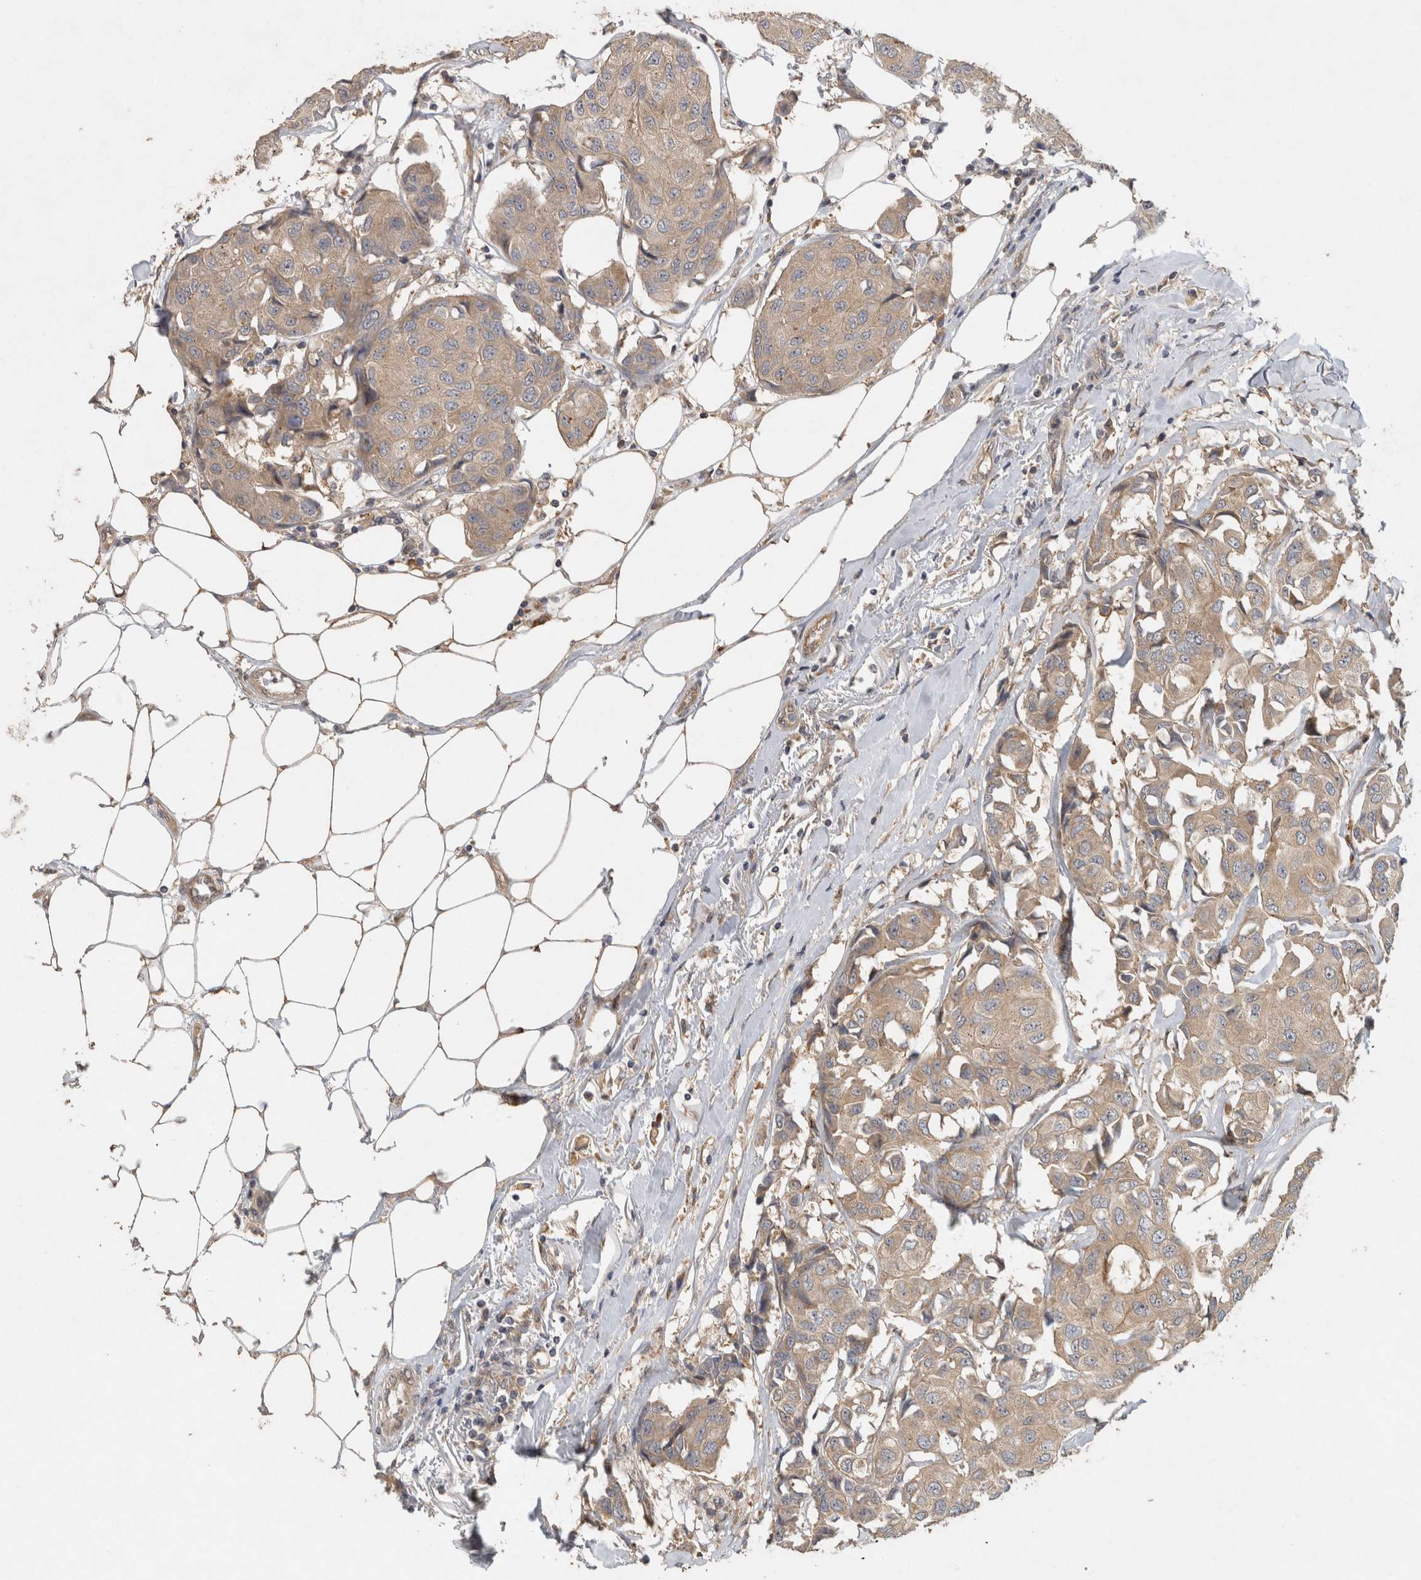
{"staining": {"intensity": "weak", "quantity": ">75%", "location": "cytoplasmic/membranous"}, "tissue": "breast cancer", "cell_type": "Tumor cells", "image_type": "cancer", "snomed": [{"axis": "morphology", "description": "Duct carcinoma"}, {"axis": "topography", "description": "Breast"}], "caption": "A low amount of weak cytoplasmic/membranous staining is identified in approximately >75% of tumor cells in breast cancer (infiltrating ductal carcinoma) tissue. Nuclei are stained in blue.", "gene": "VEPH1", "patient": {"sex": "female", "age": 80}}